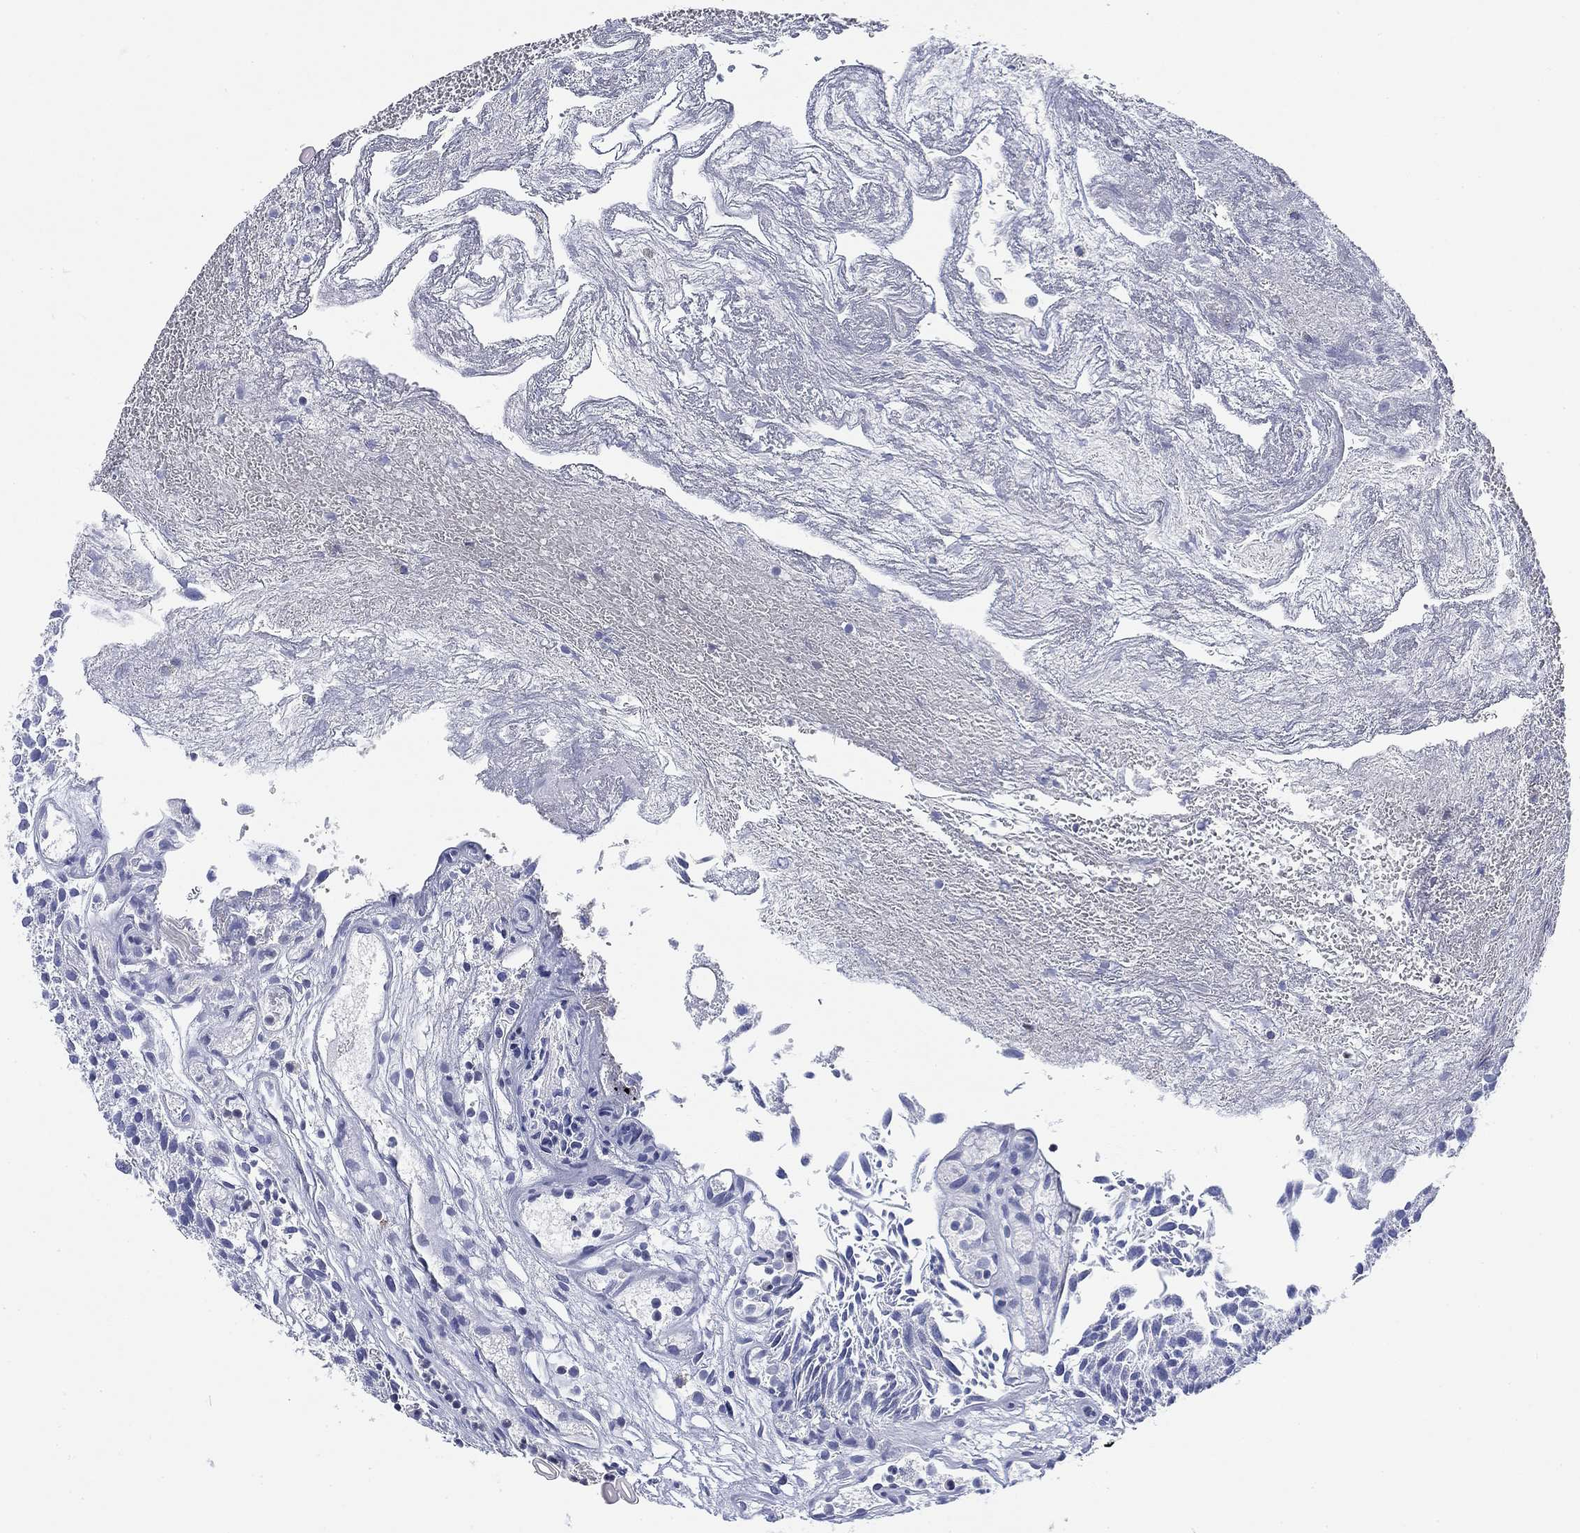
{"staining": {"intensity": "negative", "quantity": "none", "location": "none"}, "tissue": "urothelial cancer", "cell_type": "Tumor cells", "image_type": "cancer", "snomed": [{"axis": "morphology", "description": "Urothelial carcinoma, Low grade"}, {"axis": "topography", "description": "Urinary bladder"}], "caption": "Low-grade urothelial carcinoma was stained to show a protein in brown. There is no significant expression in tumor cells. (IHC, brightfield microscopy, high magnification).", "gene": "FYB1", "patient": {"sex": "male", "age": 79}}